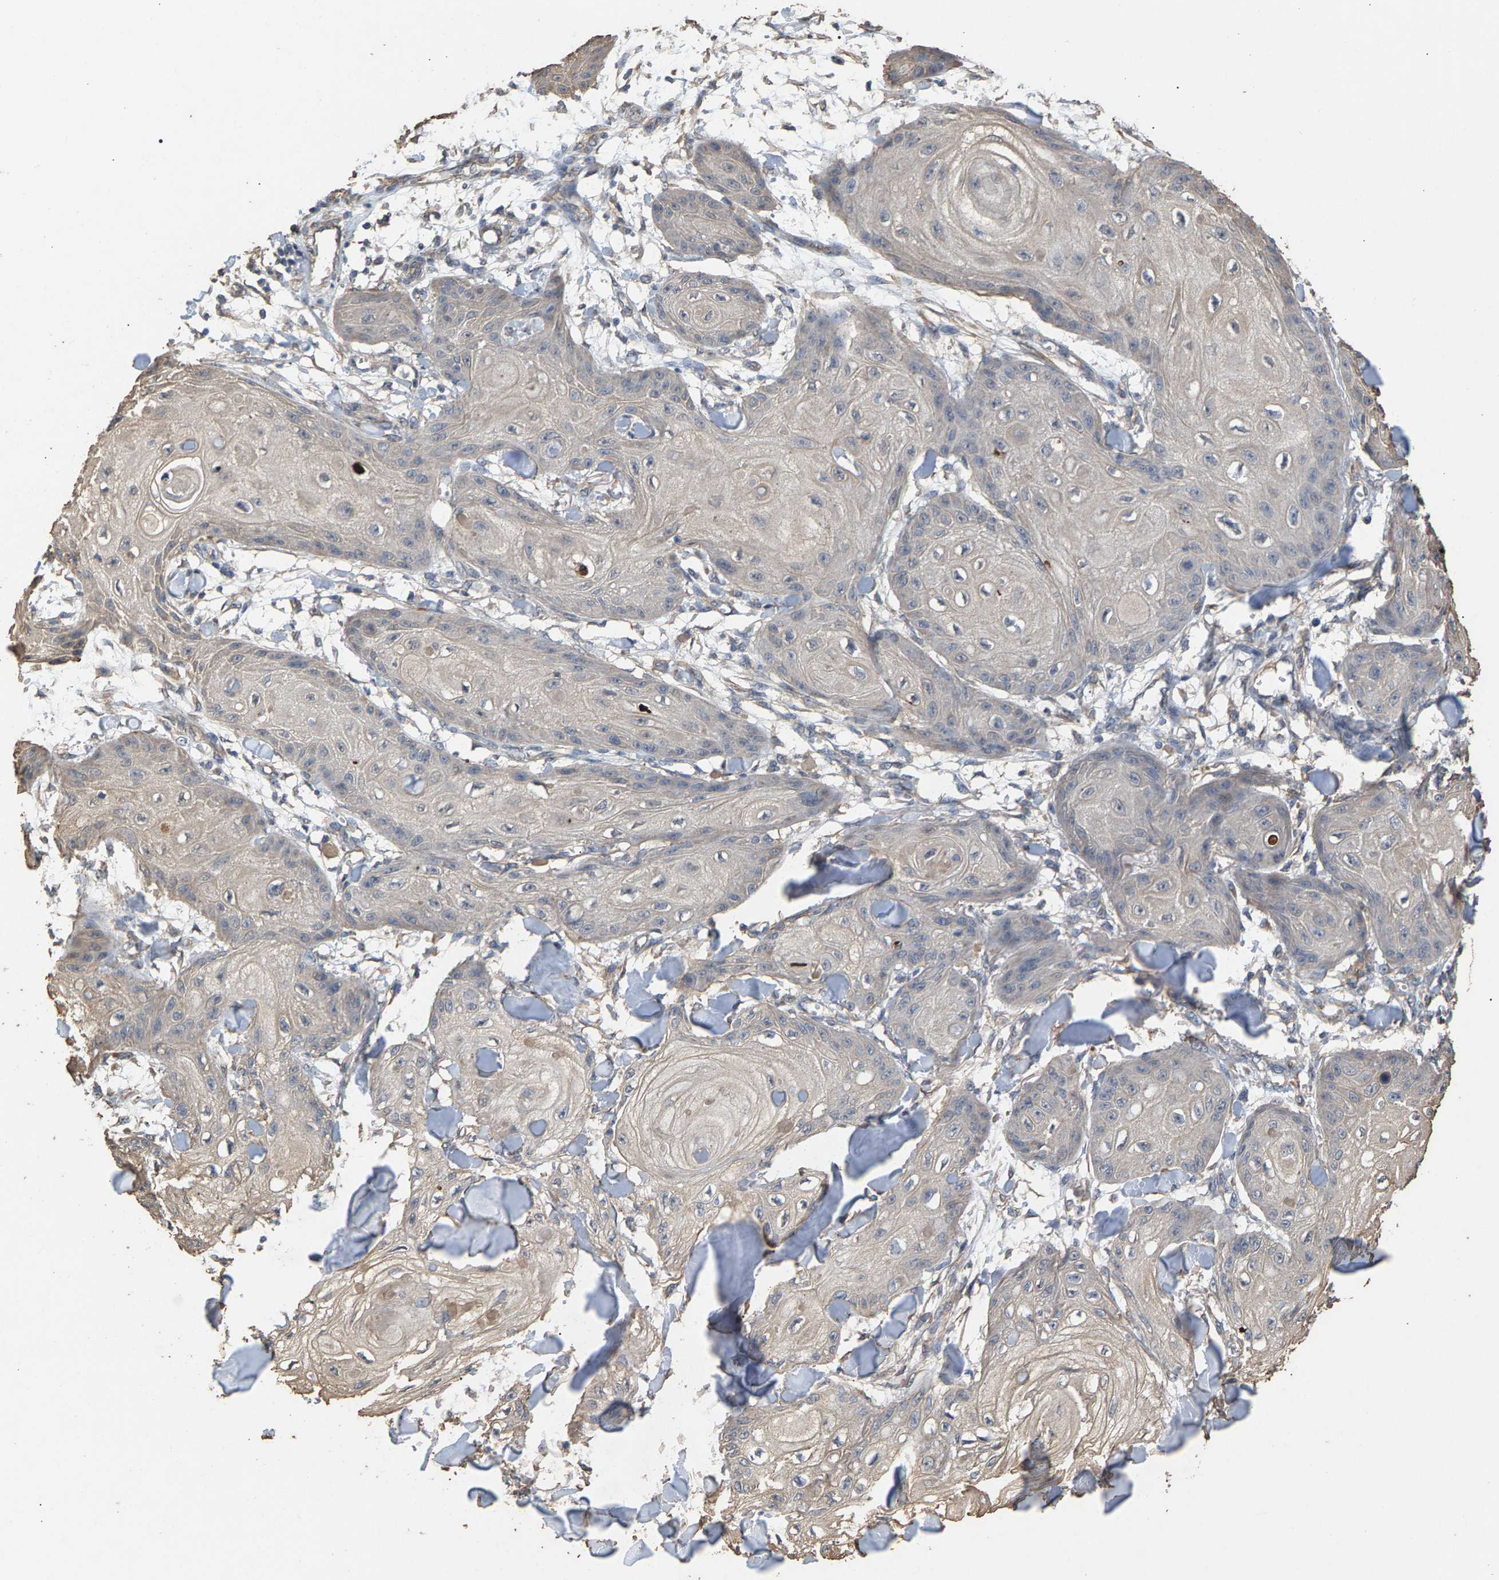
{"staining": {"intensity": "negative", "quantity": "none", "location": "none"}, "tissue": "skin cancer", "cell_type": "Tumor cells", "image_type": "cancer", "snomed": [{"axis": "morphology", "description": "Squamous cell carcinoma, NOS"}, {"axis": "topography", "description": "Skin"}], "caption": "Squamous cell carcinoma (skin) stained for a protein using IHC displays no positivity tumor cells.", "gene": "HTRA3", "patient": {"sex": "male", "age": 74}}